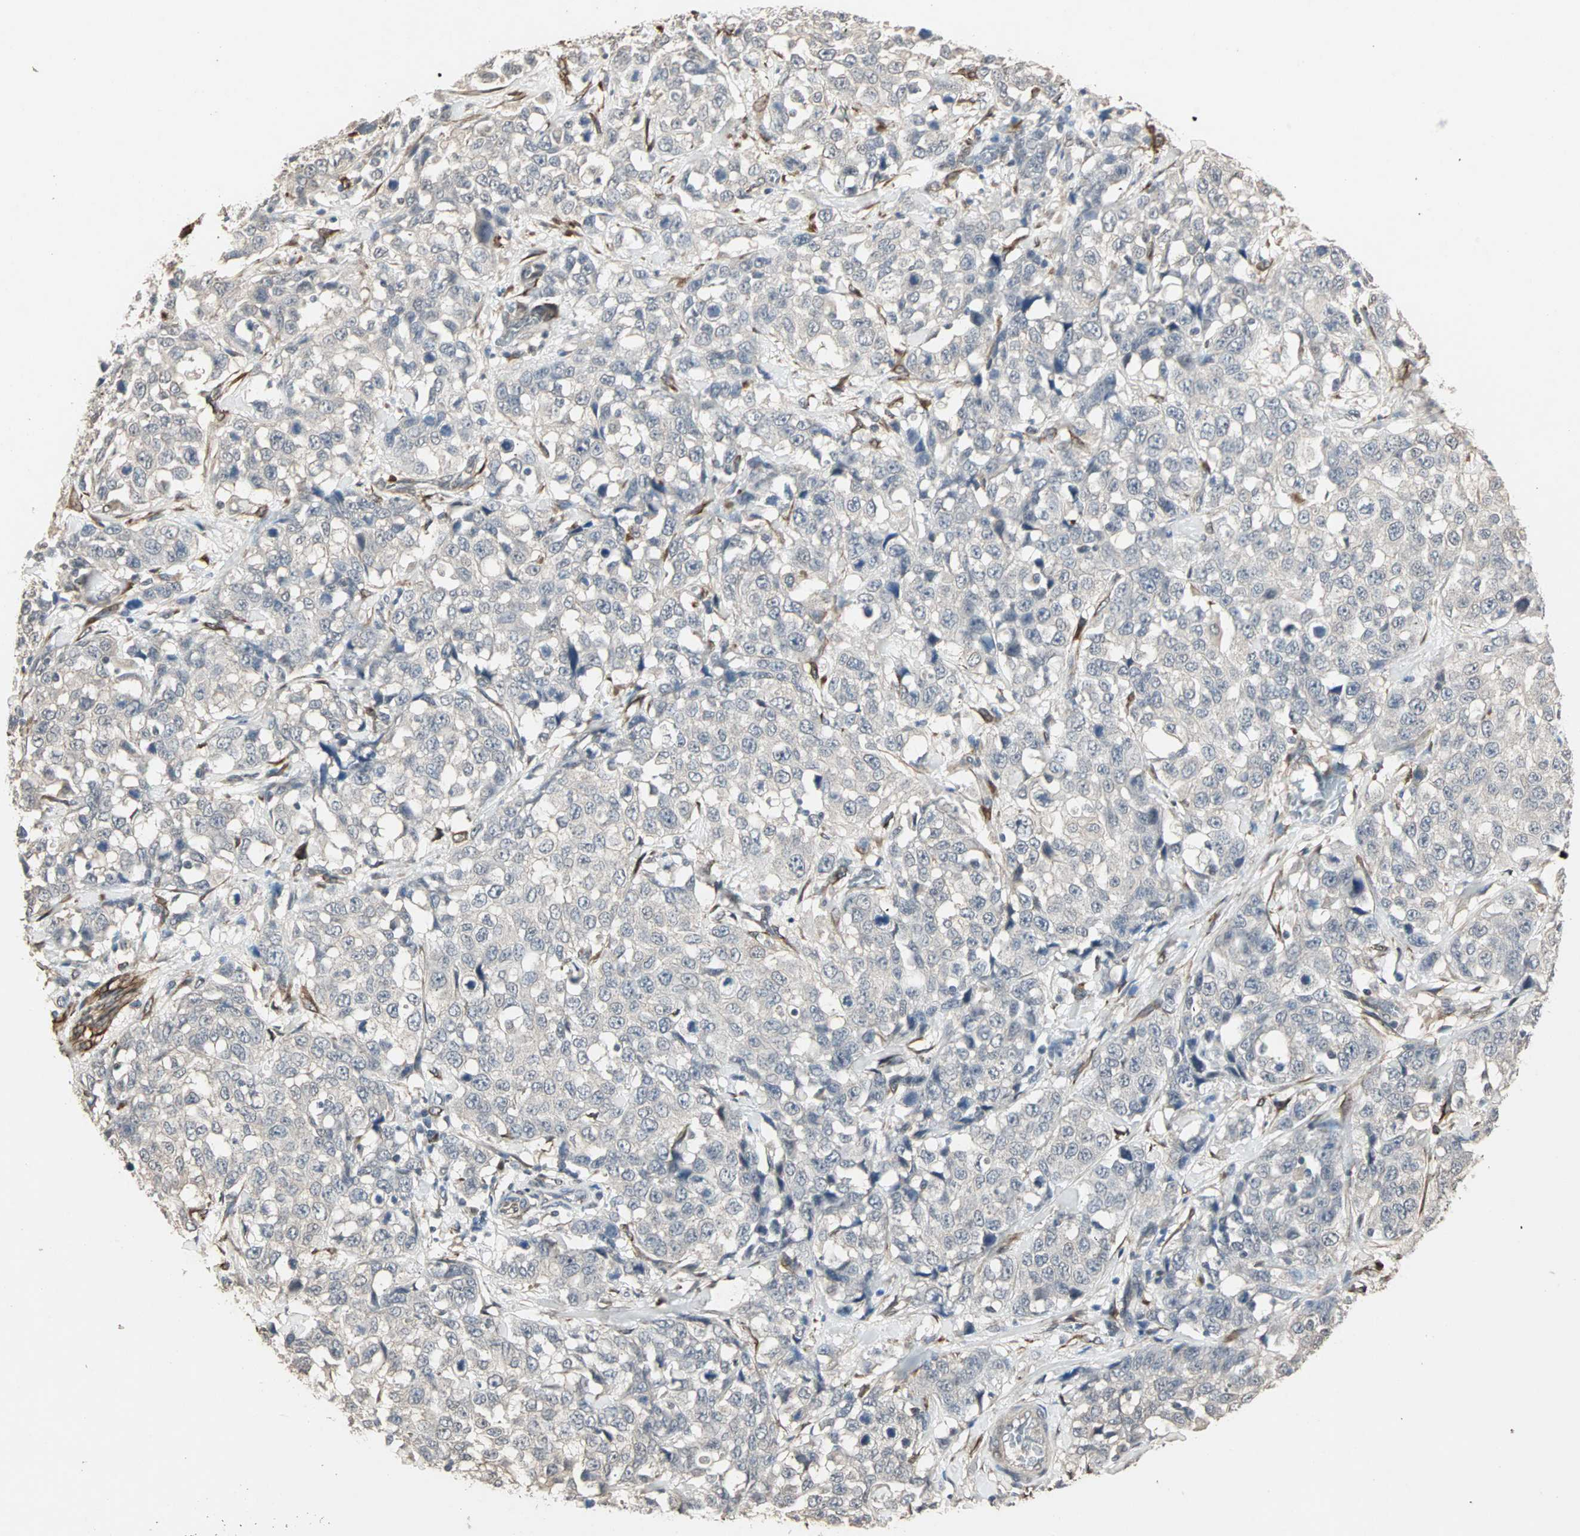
{"staining": {"intensity": "negative", "quantity": "none", "location": "none"}, "tissue": "stomach cancer", "cell_type": "Tumor cells", "image_type": "cancer", "snomed": [{"axis": "morphology", "description": "Normal tissue, NOS"}, {"axis": "morphology", "description": "Adenocarcinoma, NOS"}, {"axis": "topography", "description": "Stomach"}], "caption": "Tumor cells show no significant expression in stomach adenocarcinoma.", "gene": "TRPV4", "patient": {"sex": "male", "age": 48}}